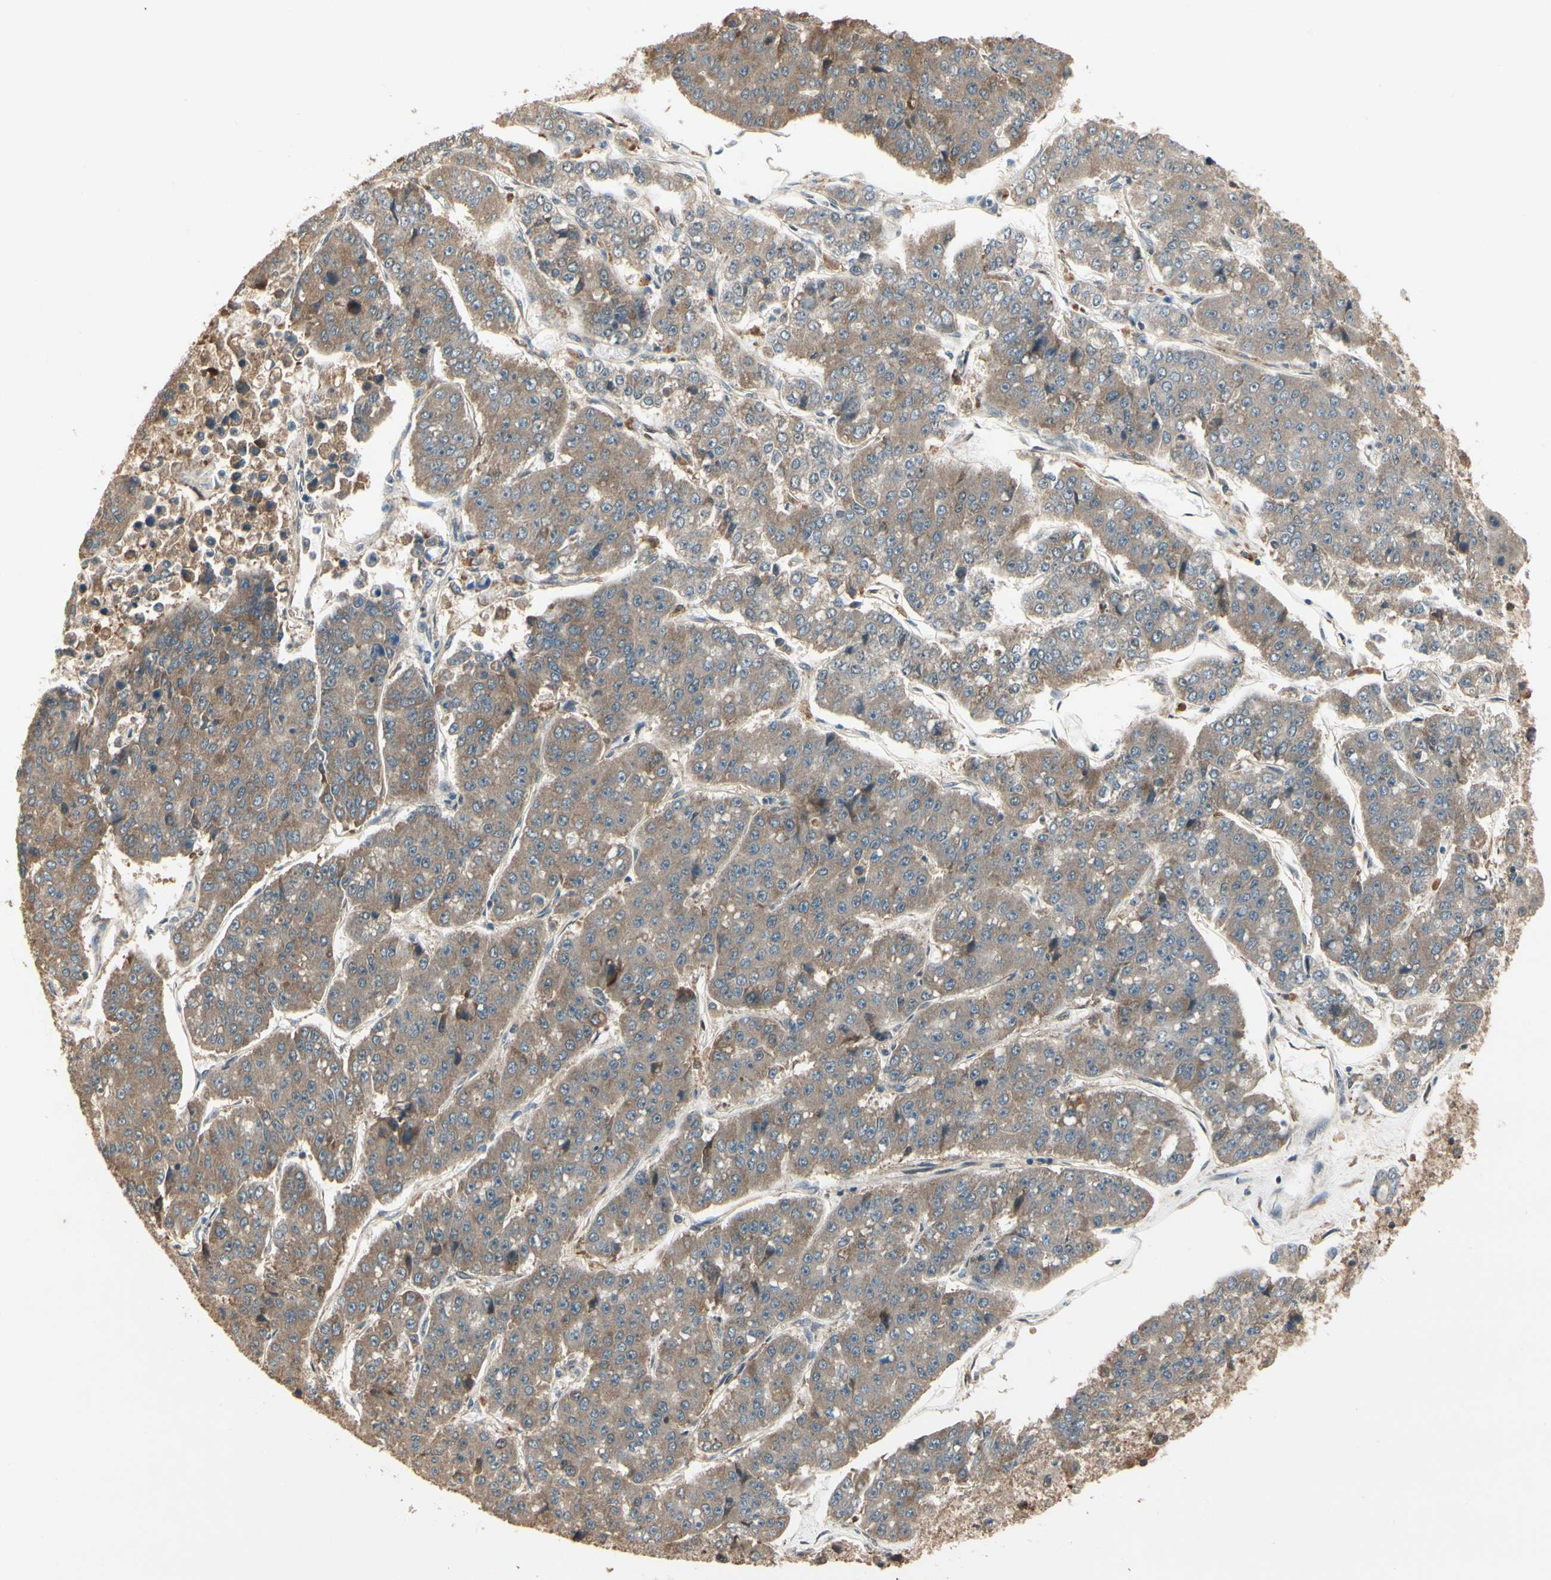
{"staining": {"intensity": "moderate", "quantity": ">75%", "location": "cytoplasmic/membranous"}, "tissue": "pancreatic cancer", "cell_type": "Tumor cells", "image_type": "cancer", "snomed": [{"axis": "morphology", "description": "Adenocarcinoma, NOS"}, {"axis": "topography", "description": "Pancreas"}], "caption": "Human pancreatic cancer (adenocarcinoma) stained with a brown dye exhibits moderate cytoplasmic/membranous positive expression in about >75% of tumor cells.", "gene": "CCT7", "patient": {"sex": "male", "age": 50}}